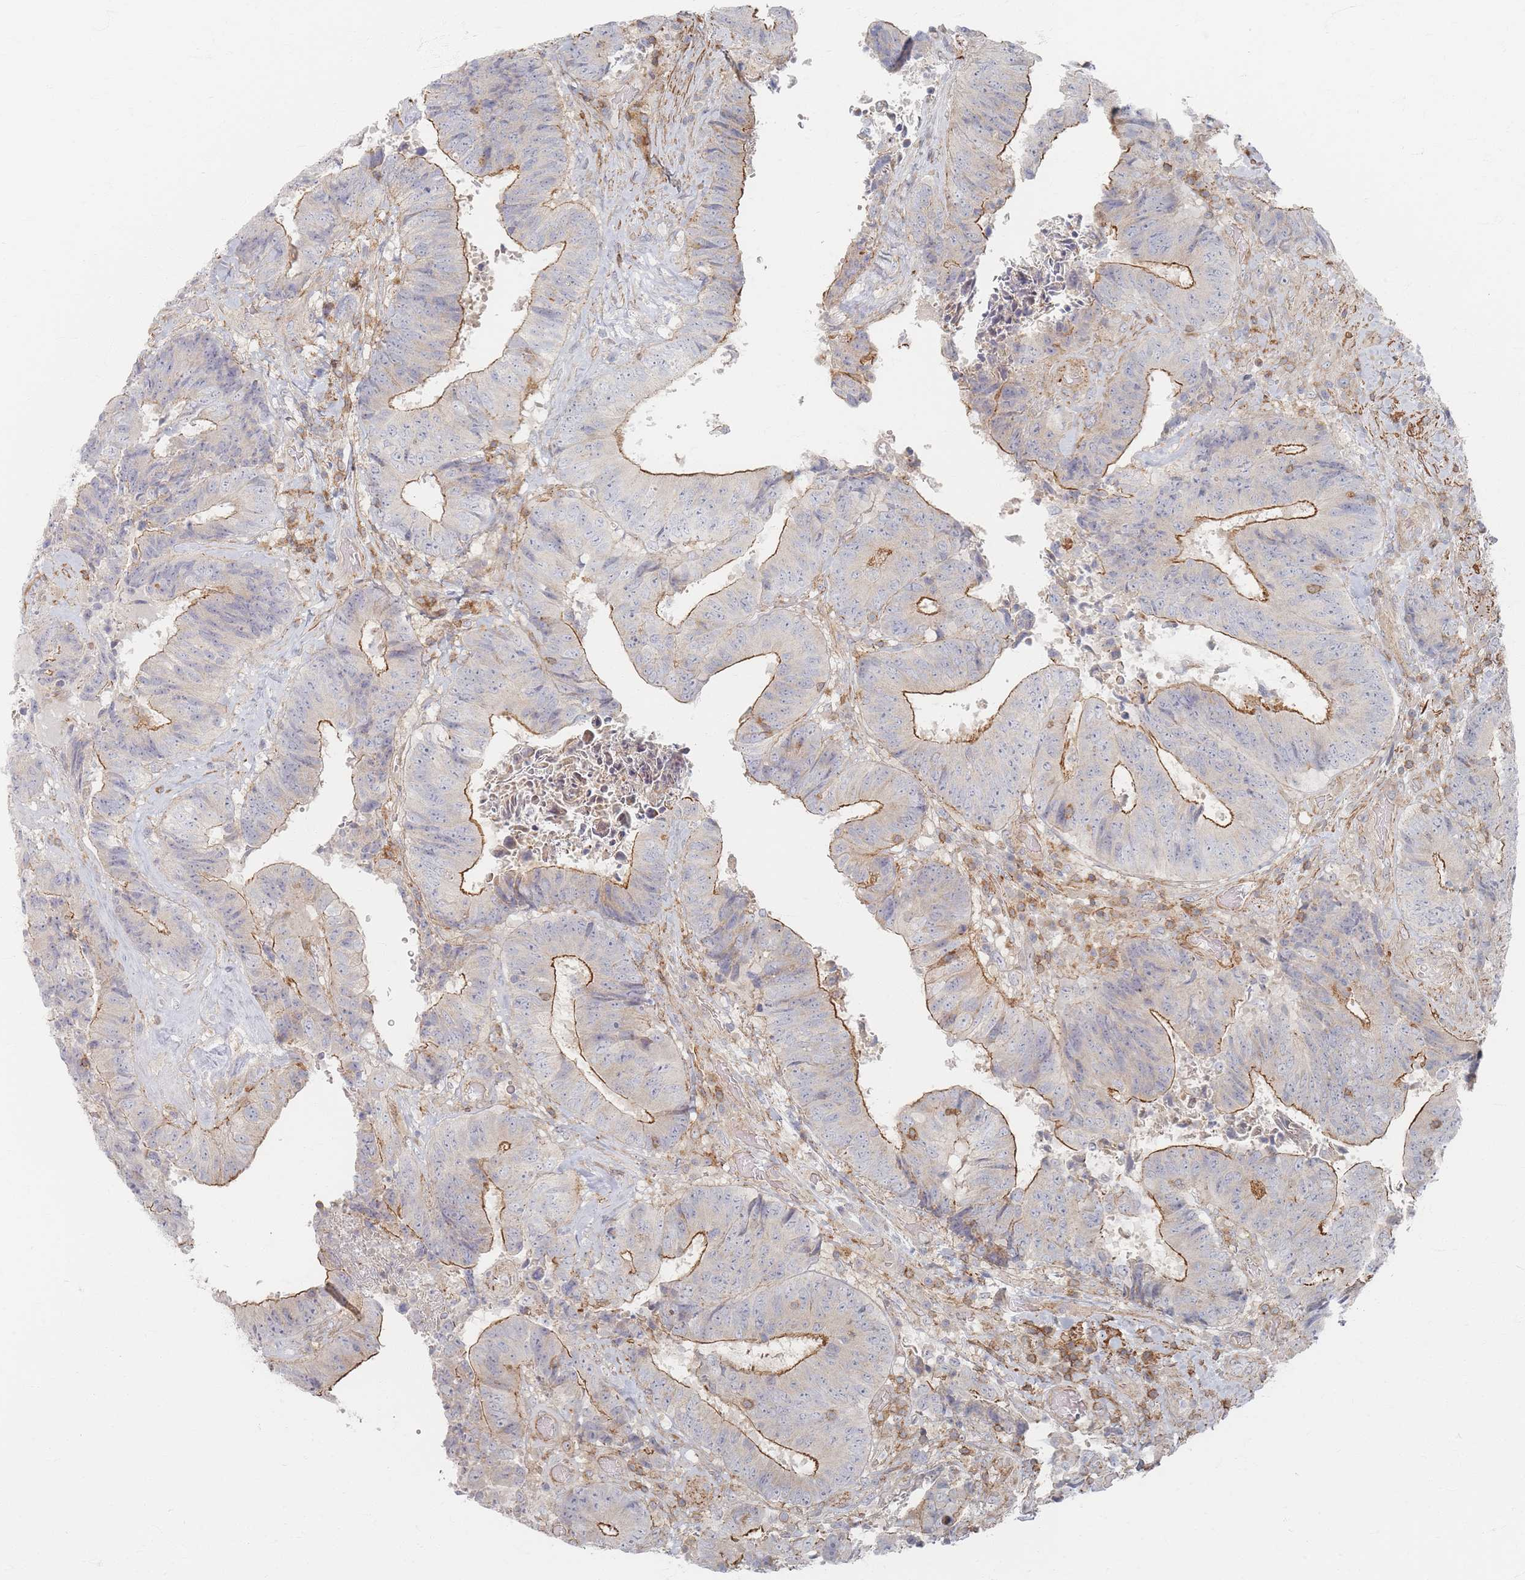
{"staining": {"intensity": "moderate", "quantity": ">75%", "location": "cytoplasmic/membranous"}, "tissue": "colorectal cancer", "cell_type": "Tumor cells", "image_type": "cancer", "snomed": [{"axis": "morphology", "description": "Adenocarcinoma, NOS"}, {"axis": "topography", "description": "Rectum"}], "caption": "Immunohistochemistry (IHC) micrograph of human colorectal adenocarcinoma stained for a protein (brown), which exhibits medium levels of moderate cytoplasmic/membranous staining in approximately >75% of tumor cells.", "gene": "ZNF852", "patient": {"sex": "male", "age": 72}}